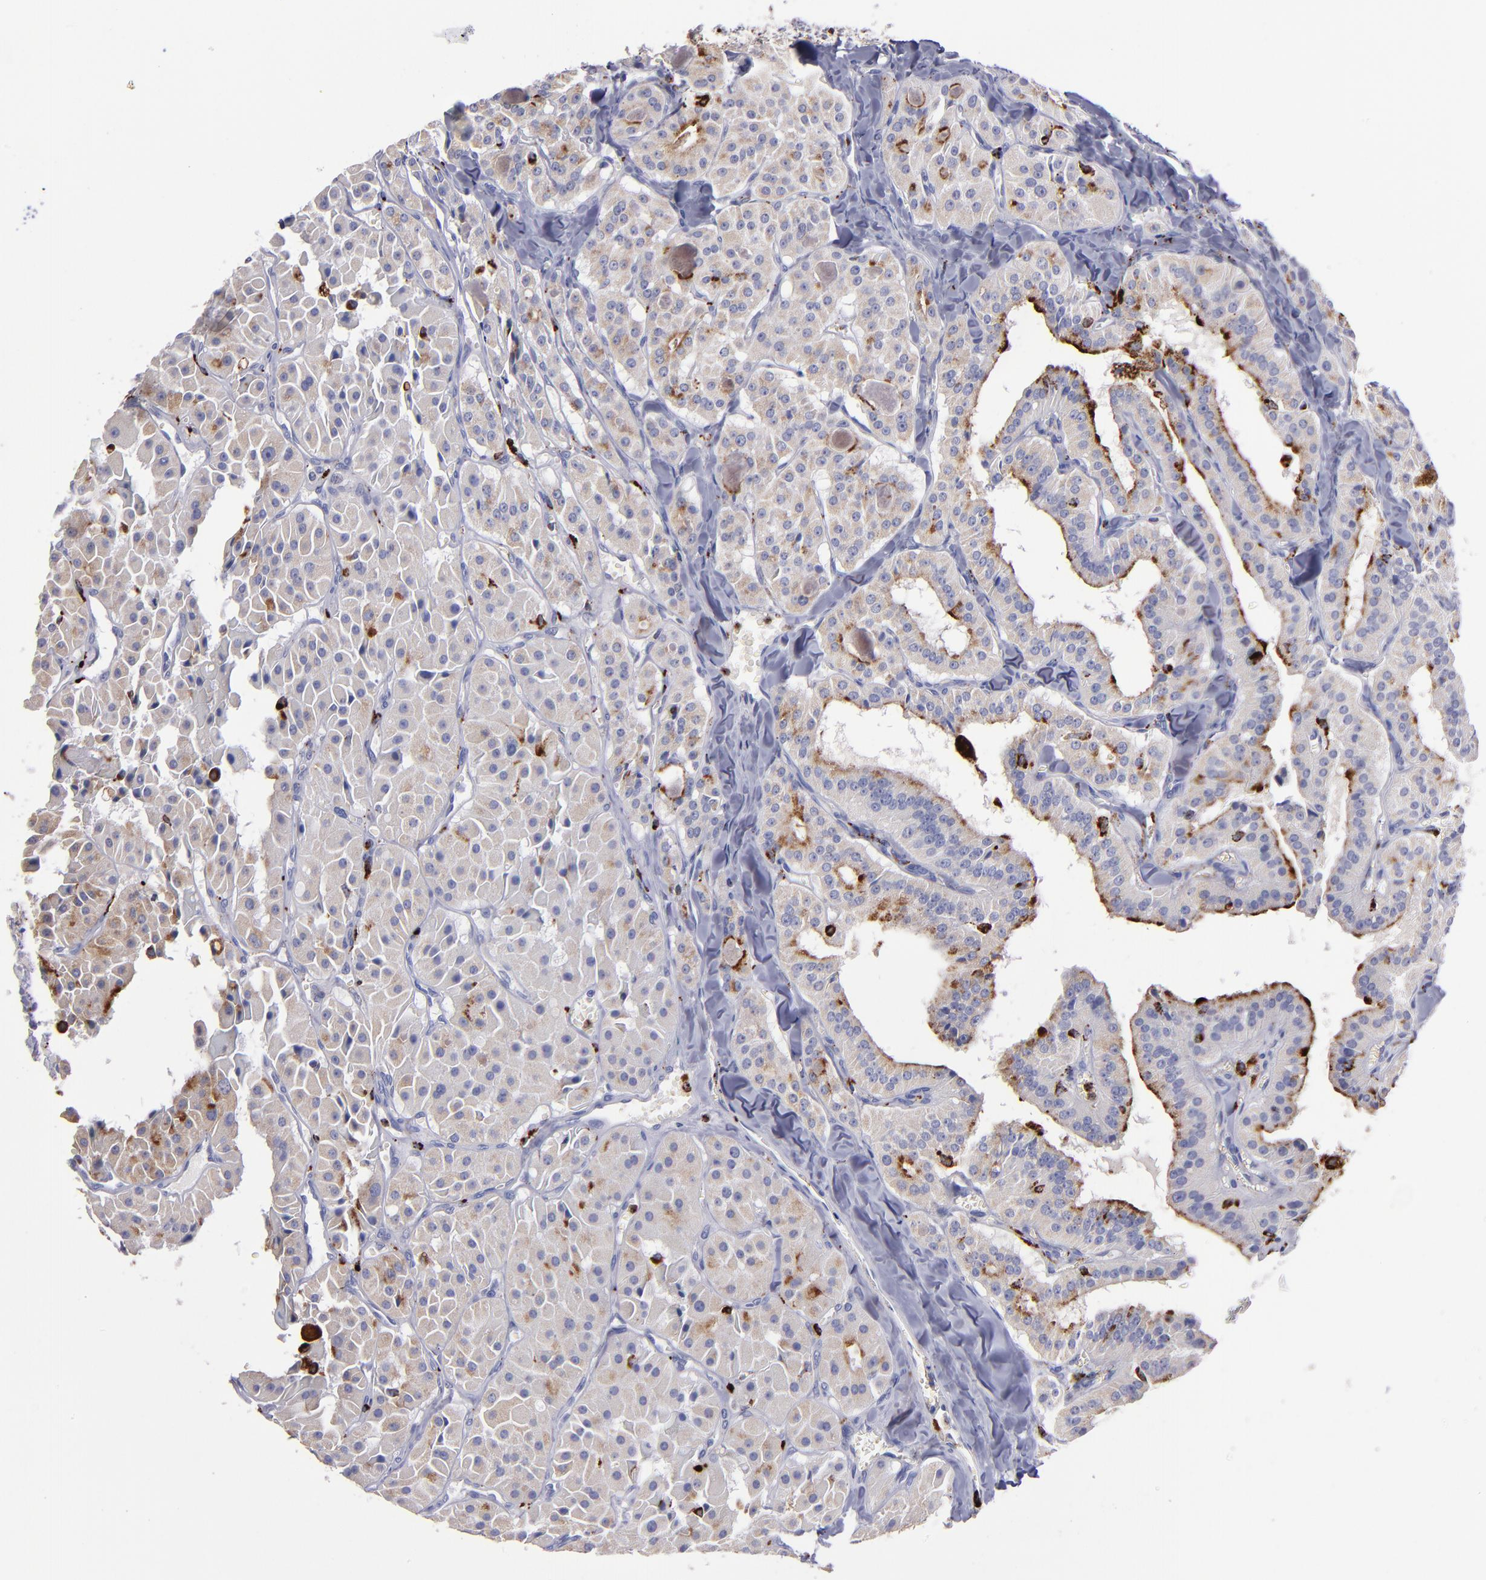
{"staining": {"intensity": "weak", "quantity": ">75%", "location": "cytoplasmic/membranous"}, "tissue": "thyroid cancer", "cell_type": "Tumor cells", "image_type": "cancer", "snomed": [{"axis": "morphology", "description": "Carcinoma, NOS"}, {"axis": "topography", "description": "Thyroid gland"}], "caption": "IHC histopathology image of neoplastic tissue: carcinoma (thyroid) stained using immunohistochemistry displays low levels of weak protein expression localized specifically in the cytoplasmic/membranous of tumor cells, appearing as a cytoplasmic/membranous brown color.", "gene": "CTSS", "patient": {"sex": "male", "age": 76}}